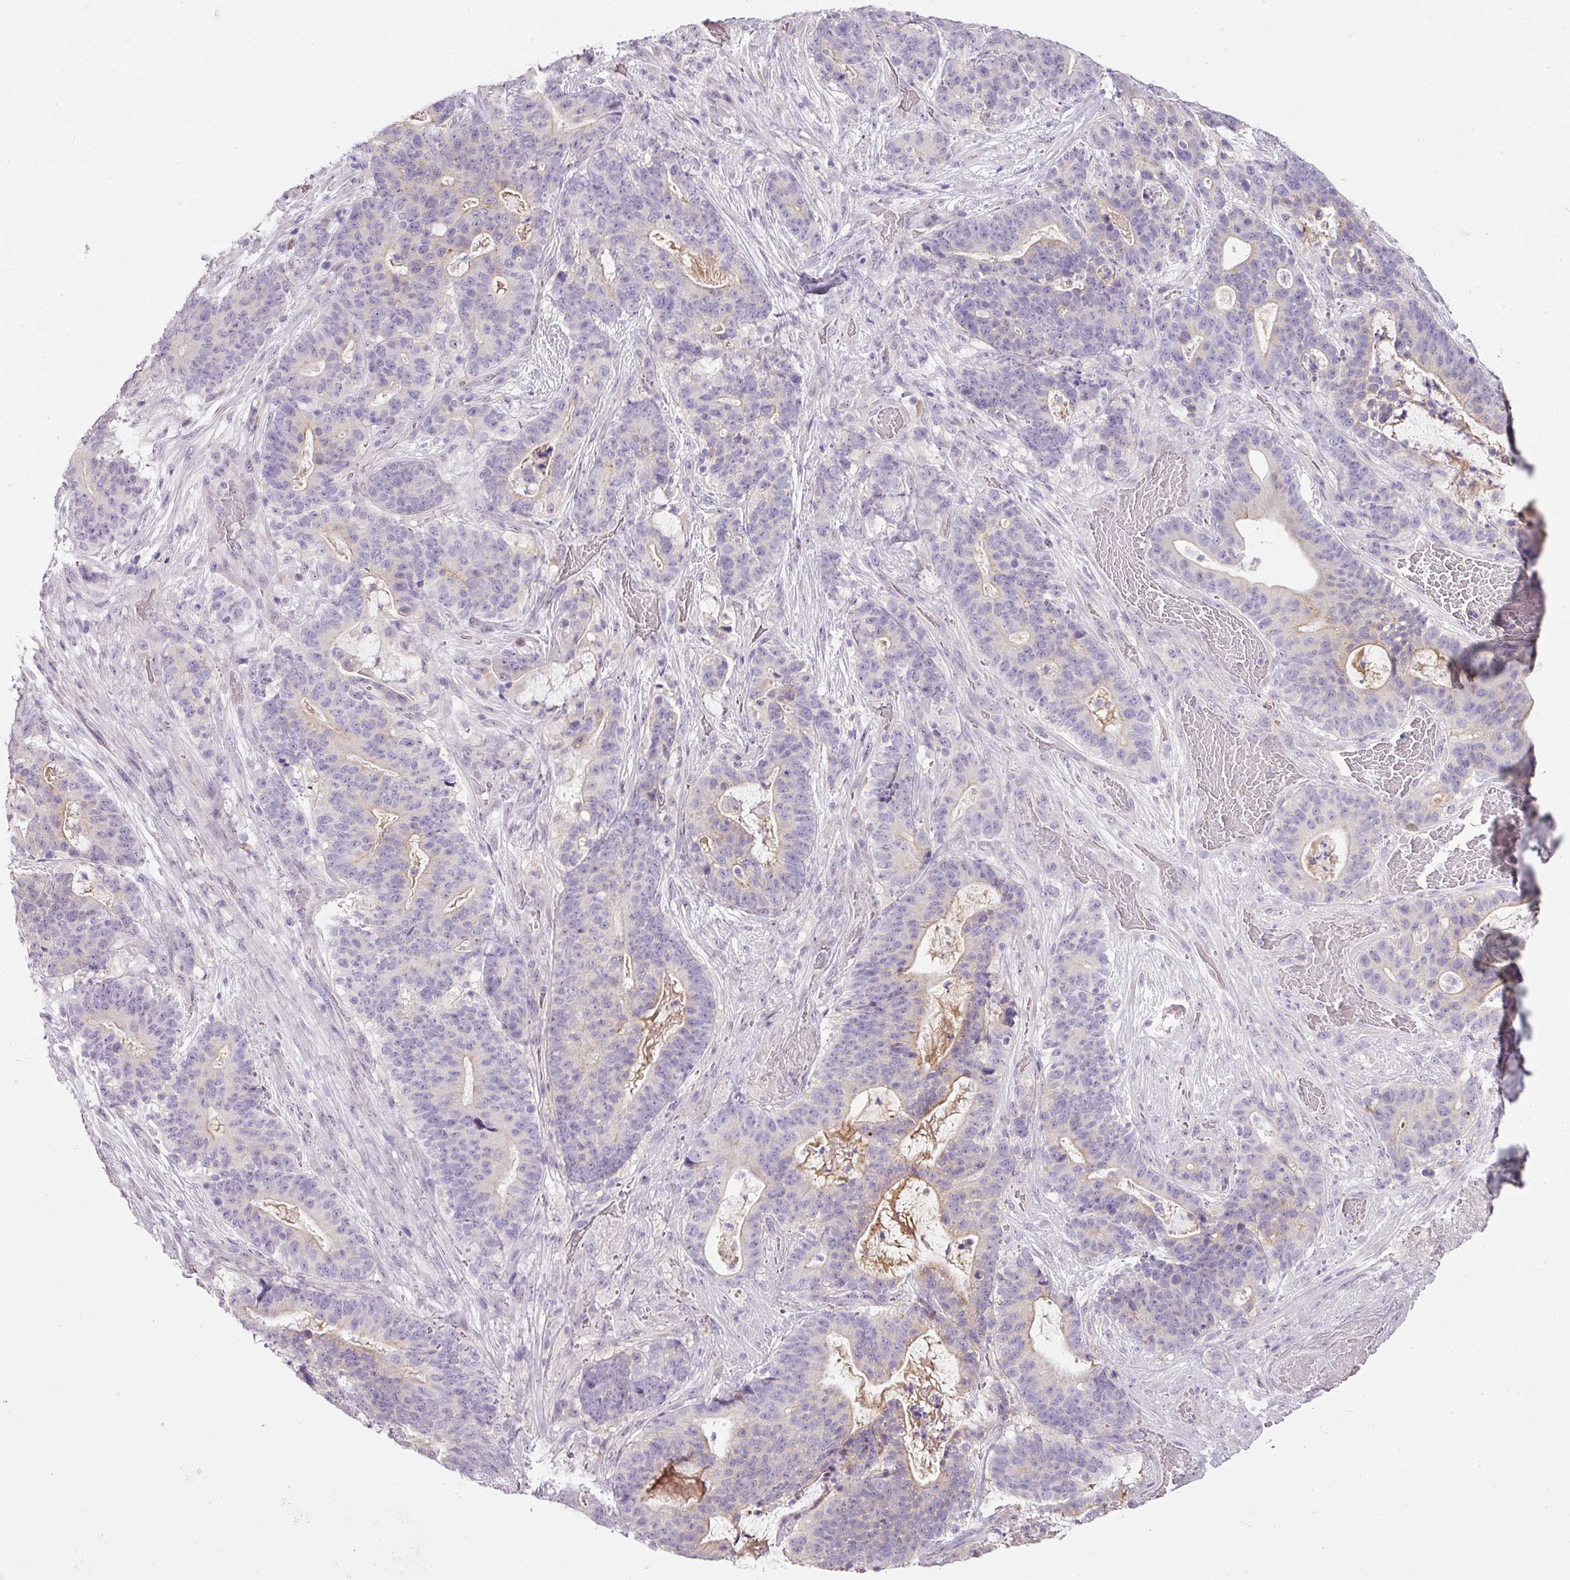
{"staining": {"intensity": "moderate", "quantity": "<25%", "location": "cytoplasmic/membranous"}, "tissue": "stomach cancer", "cell_type": "Tumor cells", "image_type": "cancer", "snomed": [{"axis": "morphology", "description": "Normal tissue, NOS"}, {"axis": "morphology", "description": "Adenocarcinoma, NOS"}, {"axis": "topography", "description": "Stomach"}], "caption": "DAB immunohistochemical staining of human stomach adenocarcinoma reveals moderate cytoplasmic/membranous protein staining in approximately <25% of tumor cells.", "gene": "TMEM37", "patient": {"sex": "female", "age": 64}}